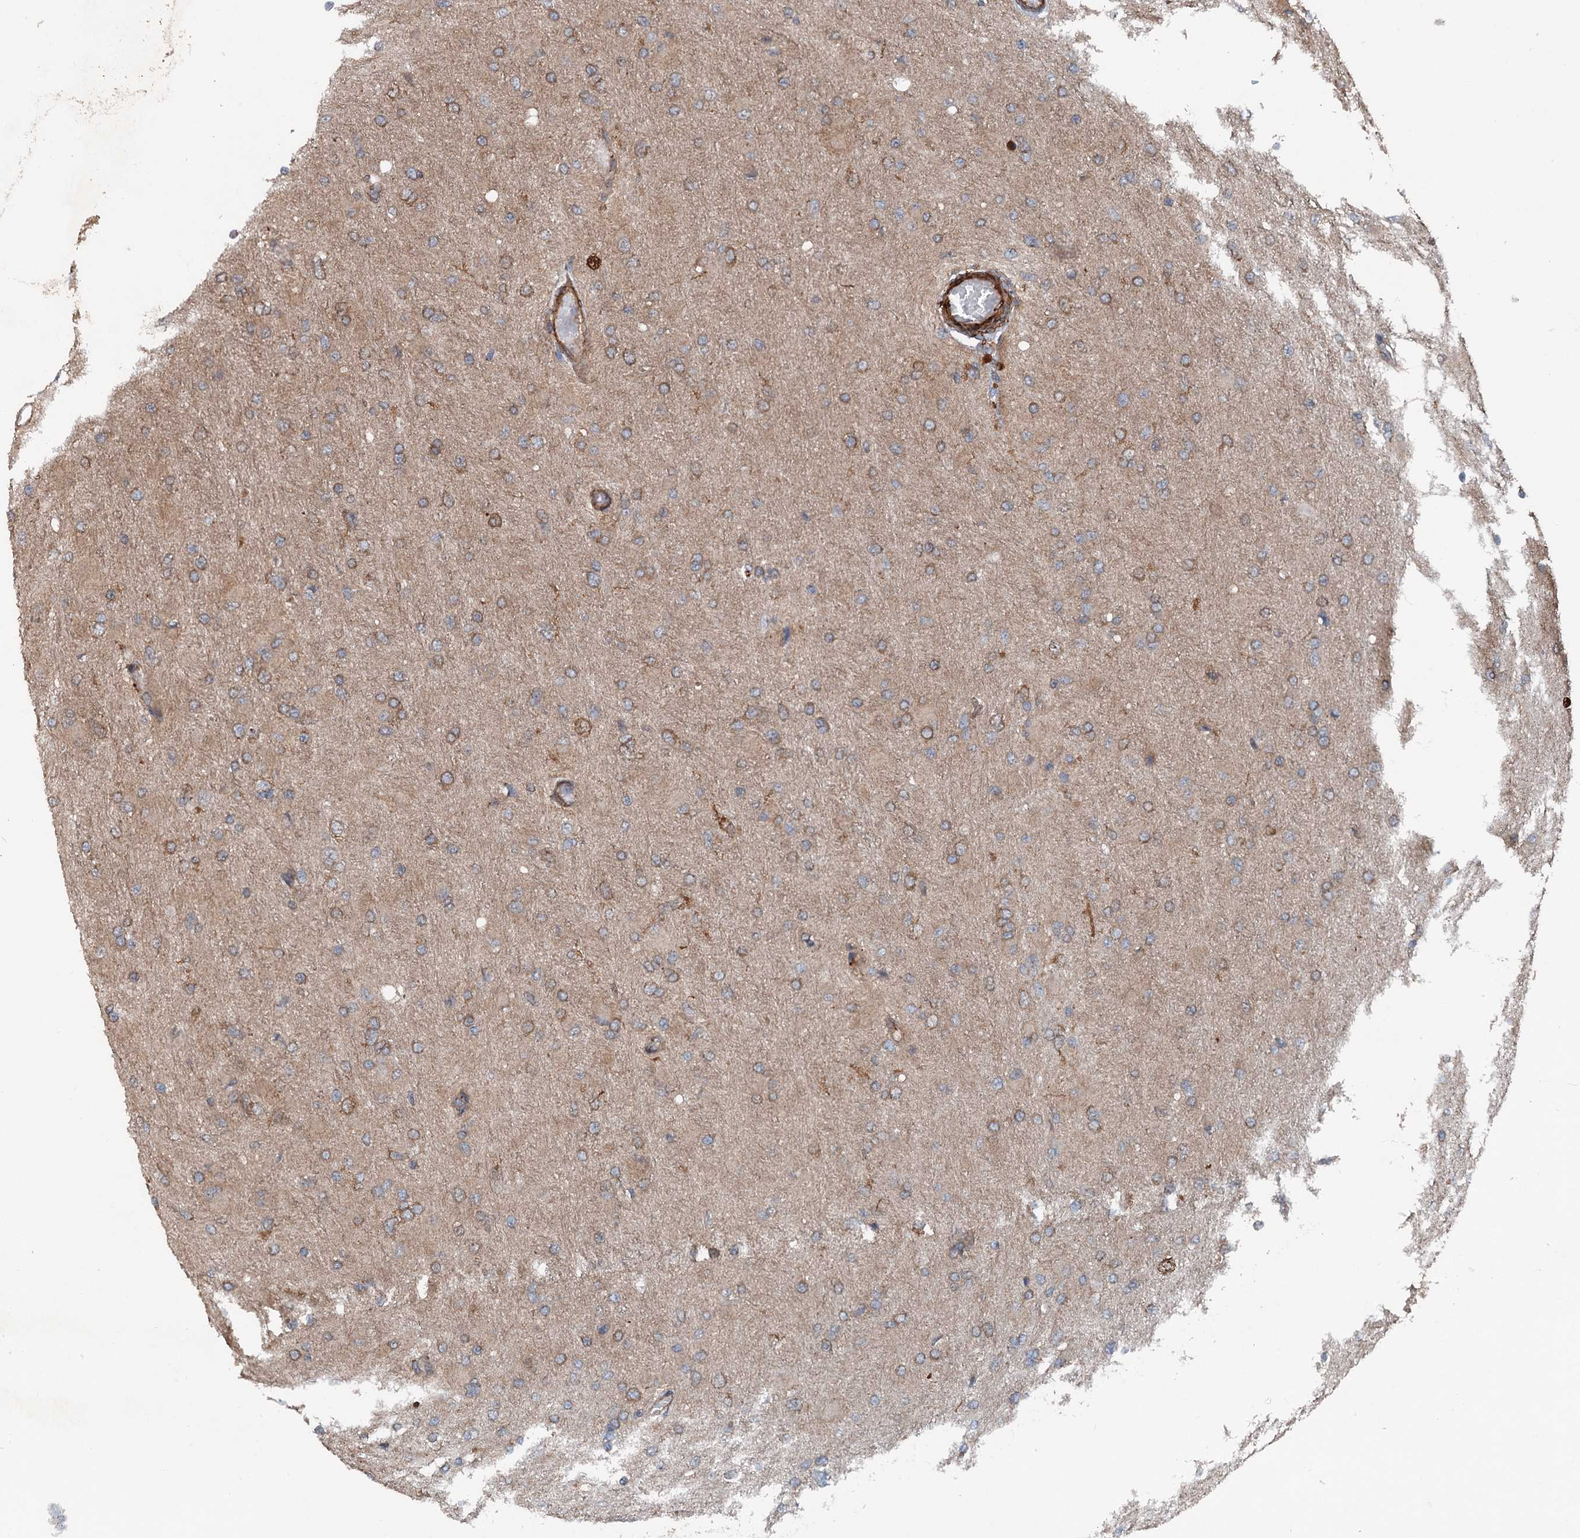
{"staining": {"intensity": "moderate", "quantity": "25%-75%", "location": "cytoplasmic/membranous"}, "tissue": "glioma", "cell_type": "Tumor cells", "image_type": "cancer", "snomed": [{"axis": "morphology", "description": "Glioma, malignant, High grade"}, {"axis": "topography", "description": "Cerebral cortex"}], "caption": "Protein staining reveals moderate cytoplasmic/membranous expression in about 25%-75% of tumor cells in glioma.", "gene": "RNF214", "patient": {"sex": "female", "age": 36}}